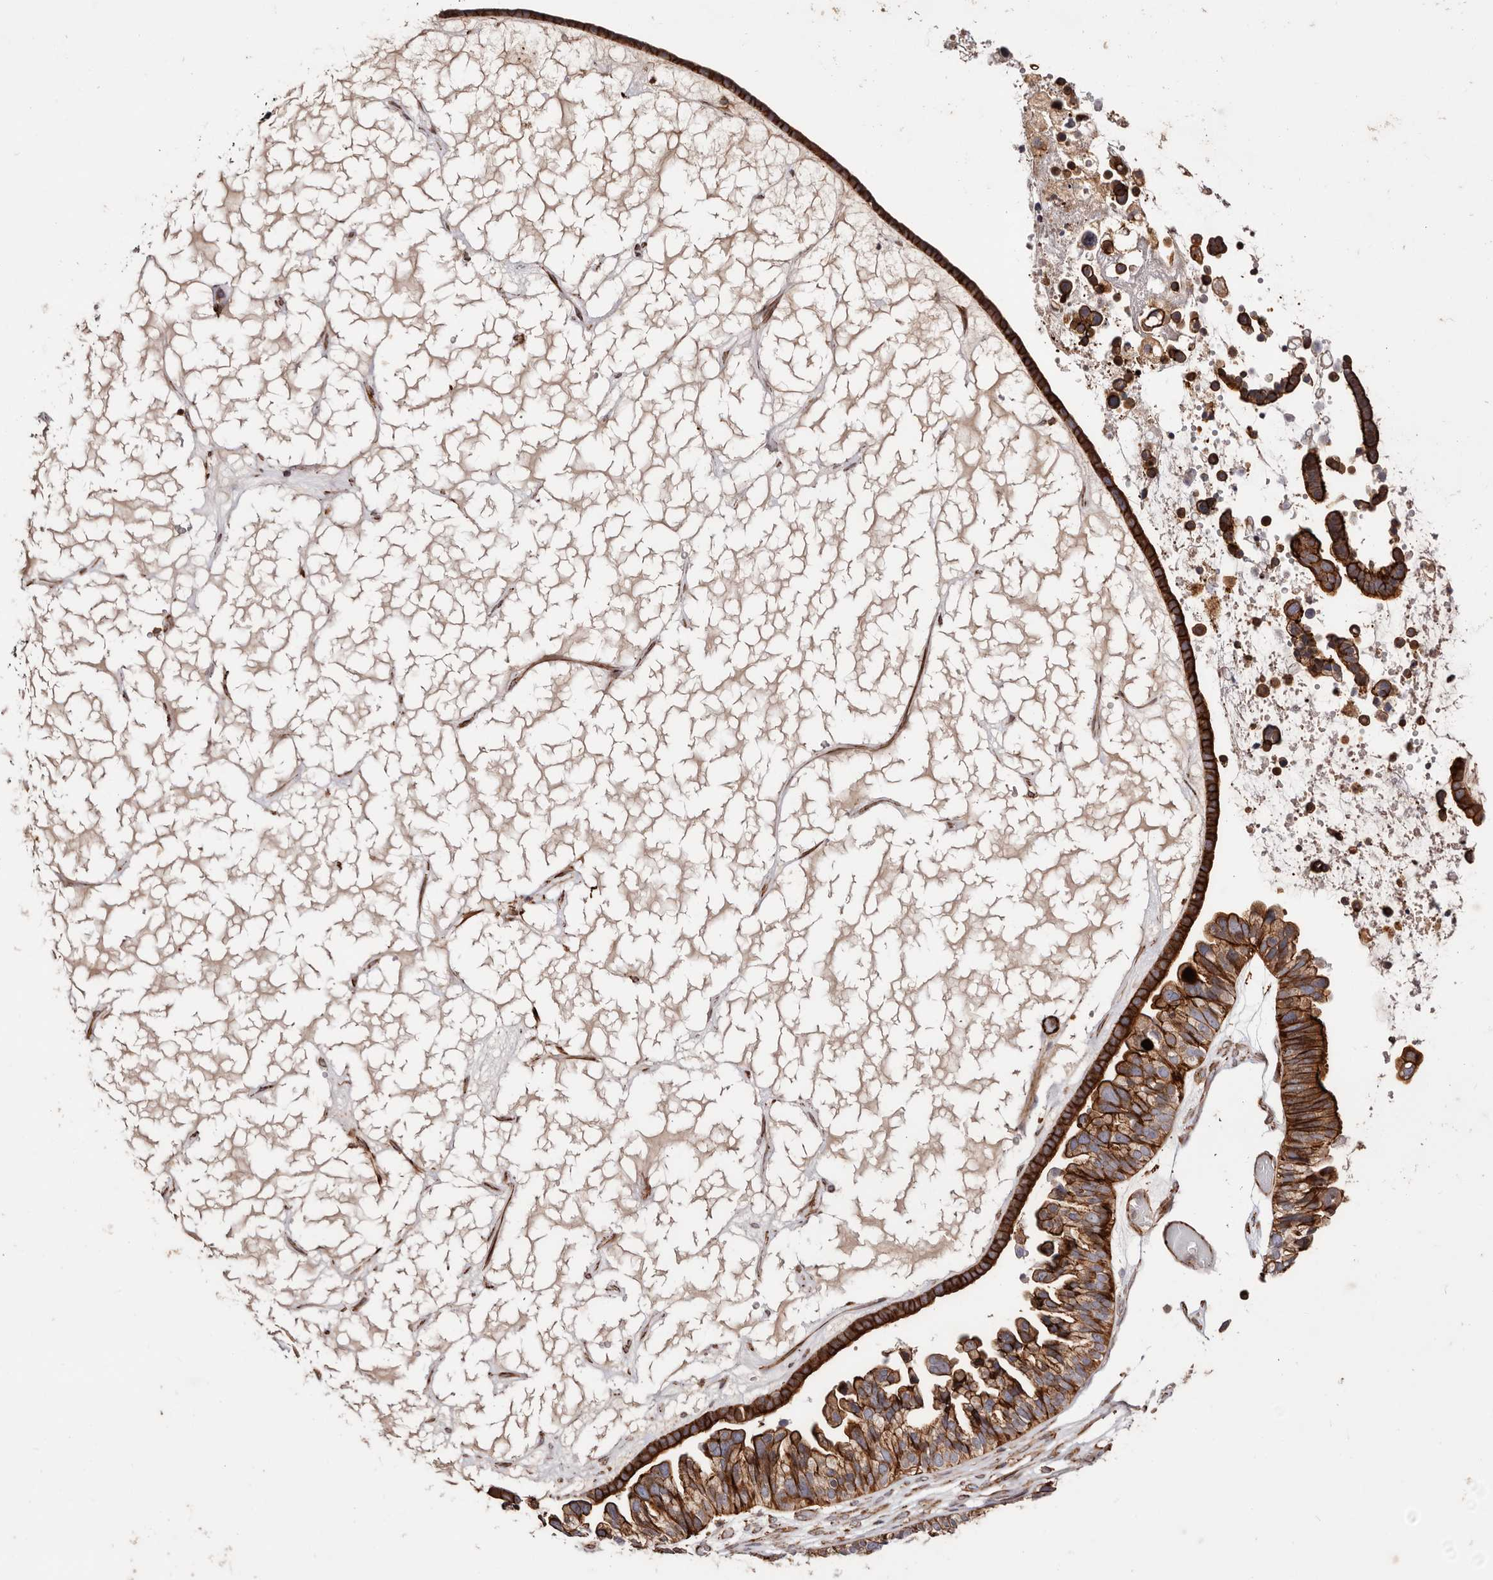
{"staining": {"intensity": "strong", "quantity": ">75%", "location": "cytoplasmic/membranous"}, "tissue": "ovarian cancer", "cell_type": "Tumor cells", "image_type": "cancer", "snomed": [{"axis": "morphology", "description": "Cystadenocarcinoma, serous, NOS"}, {"axis": "topography", "description": "Ovary"}], "caption": "Immunohistochemical staining of human ovarian cancer (serous cystadenocarcinoma) demonstrates strong cytoplasmic/membranous protein expression in approximately >75% of tumor cells.", "gene": "PTPN22", "patient": {"sex": "female", "age": 56}}